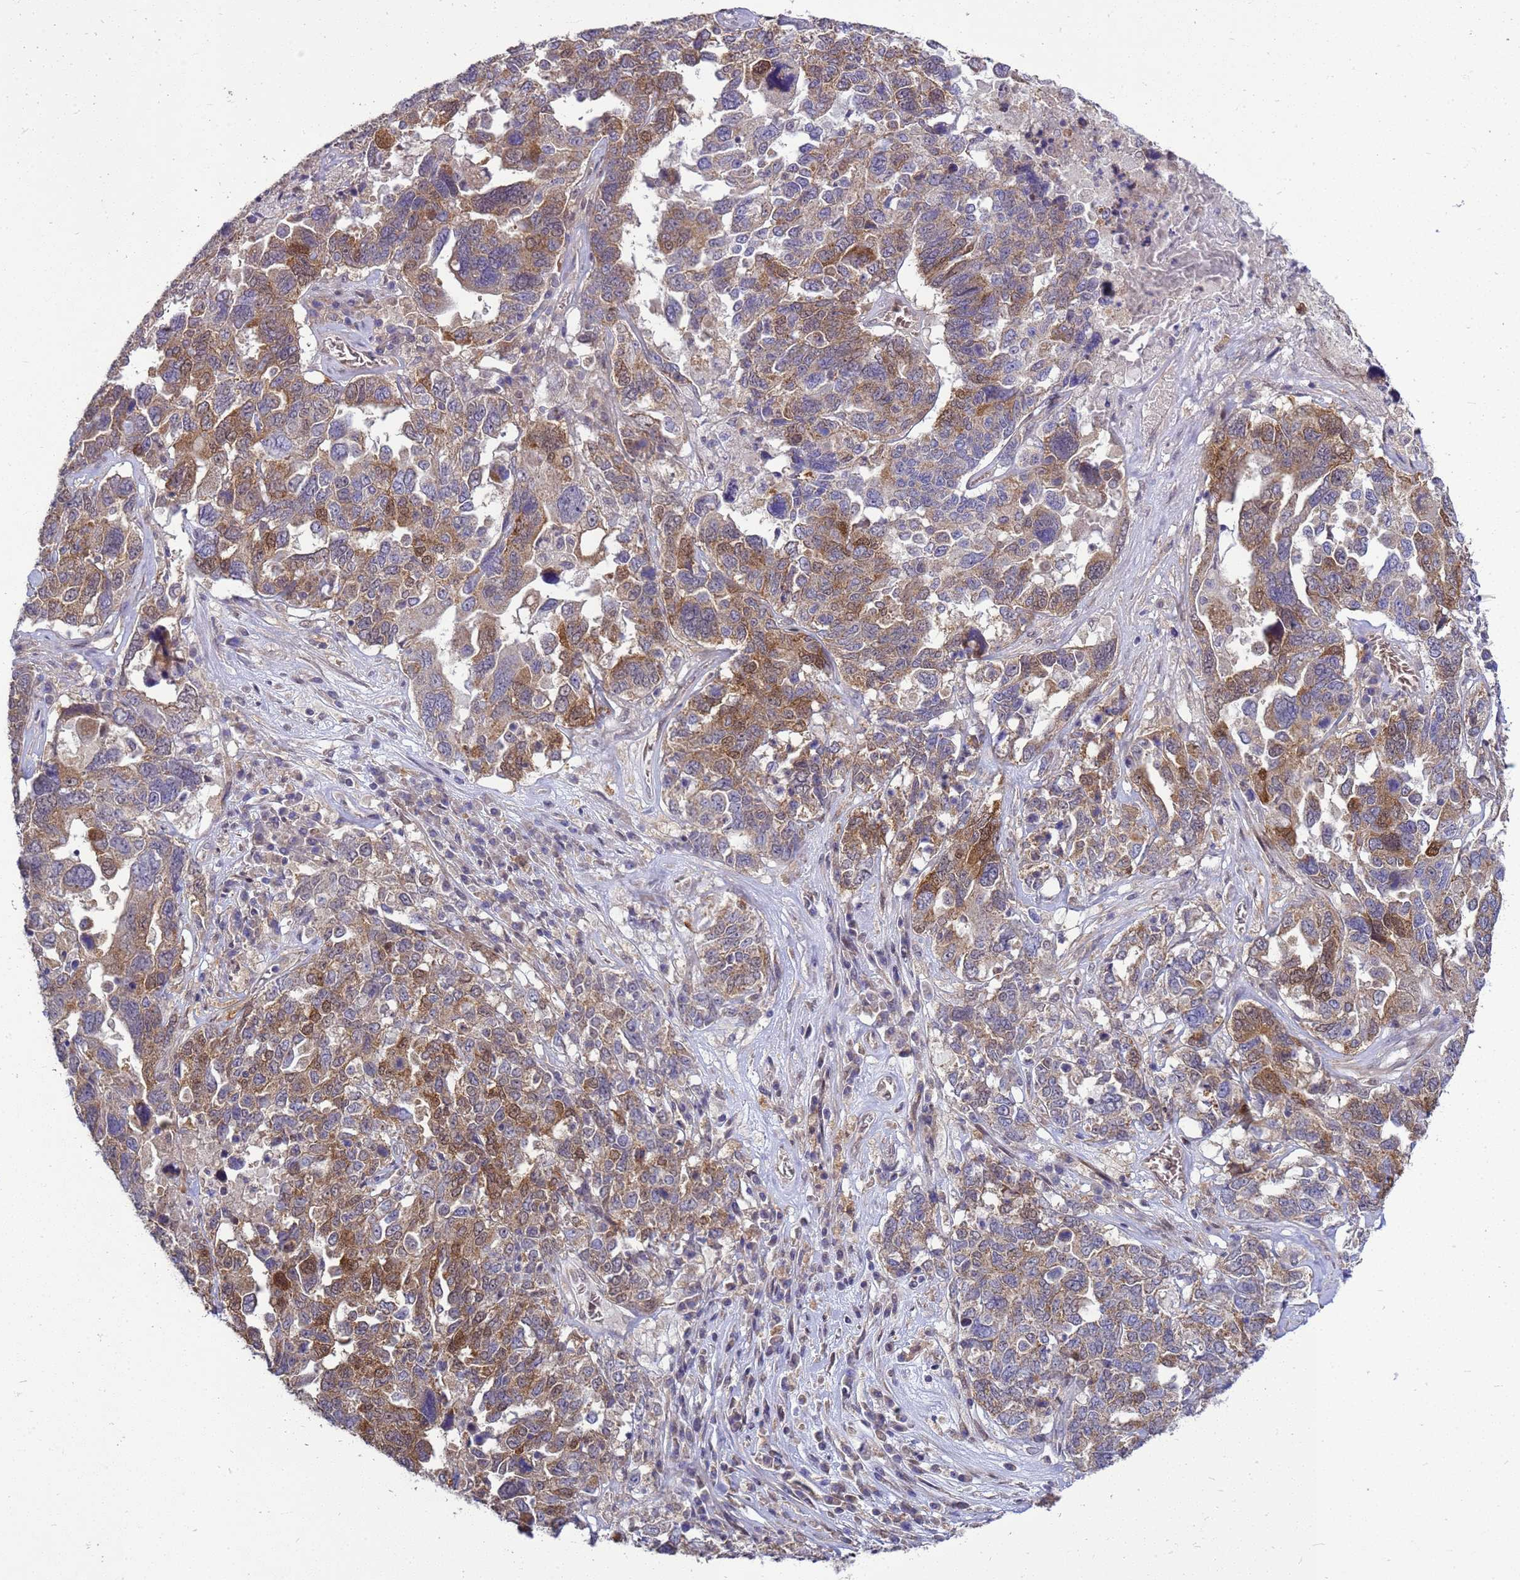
{"staining": {"intensity": "moderate", "quantity": "25%-75%", "location": "cytoplasmic/membranous,nuclear"}, "tissue": "ovarian cancer", "cell_type": "Tumor cells", "image_type": "cancer", "snomed": [{"axis": "morphology", "description": "Carcinoma, endometroid"}, {"axis": "topography", "description": "Ovary"}], "caption": "Immunohistochemical staining of endometroid carcinoma (ovarian) exhibits medium levels of moderate cytoplasmic/membranous and nuclear positivity in approximately 25%-75% of tumor cells.", "gene": "EIF4EBP3", "patient": {"sex": "female", "age": 62}}